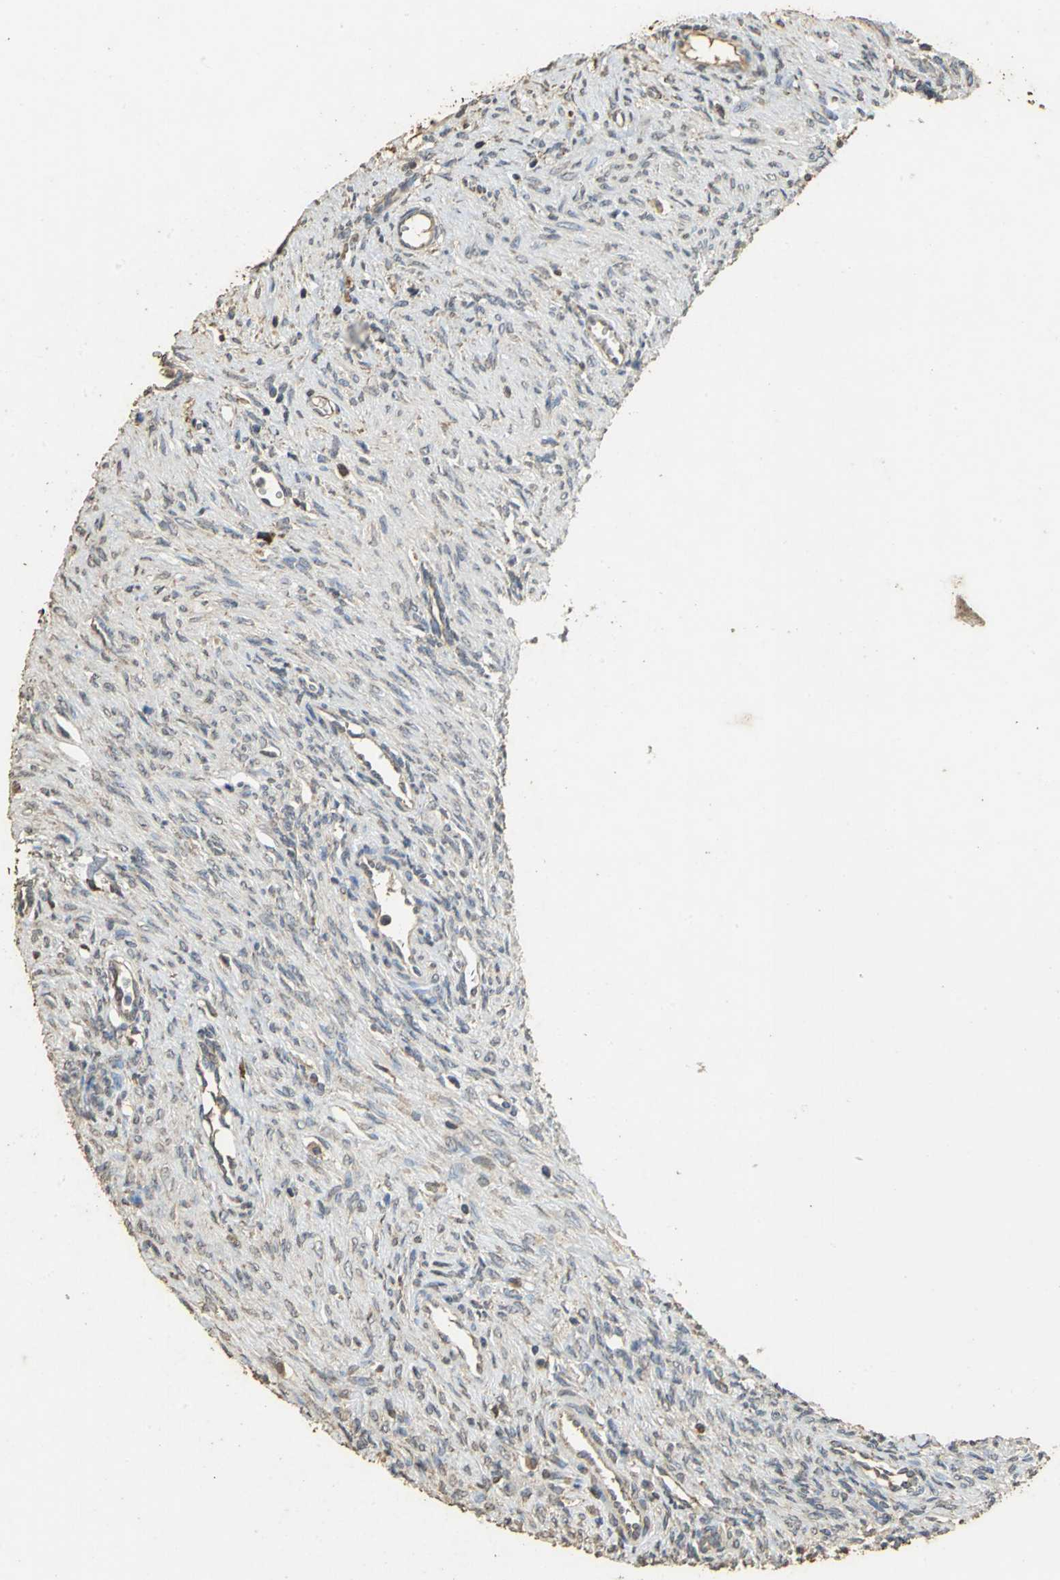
{"staining": {"intensity": "weak", "quantity": "<25%", "location": "cytoplasmic/membranous"}, "tissue": "ovary", "cell_type": "Ovarian stroma cells", "image_type": "normal", "snomed": [{"axis": "morphology", "description": "Normal tissue, NOS"}, {"axis": "topography", "description": "Ovary"}], "caption": "High power microscopy micrograph of an IHC micrograph of benign ovary, revealing no significant positivity in ovarian stroma cells.", "gene": "ACSL4", "patient": {"sex": "female", "age": 33}}